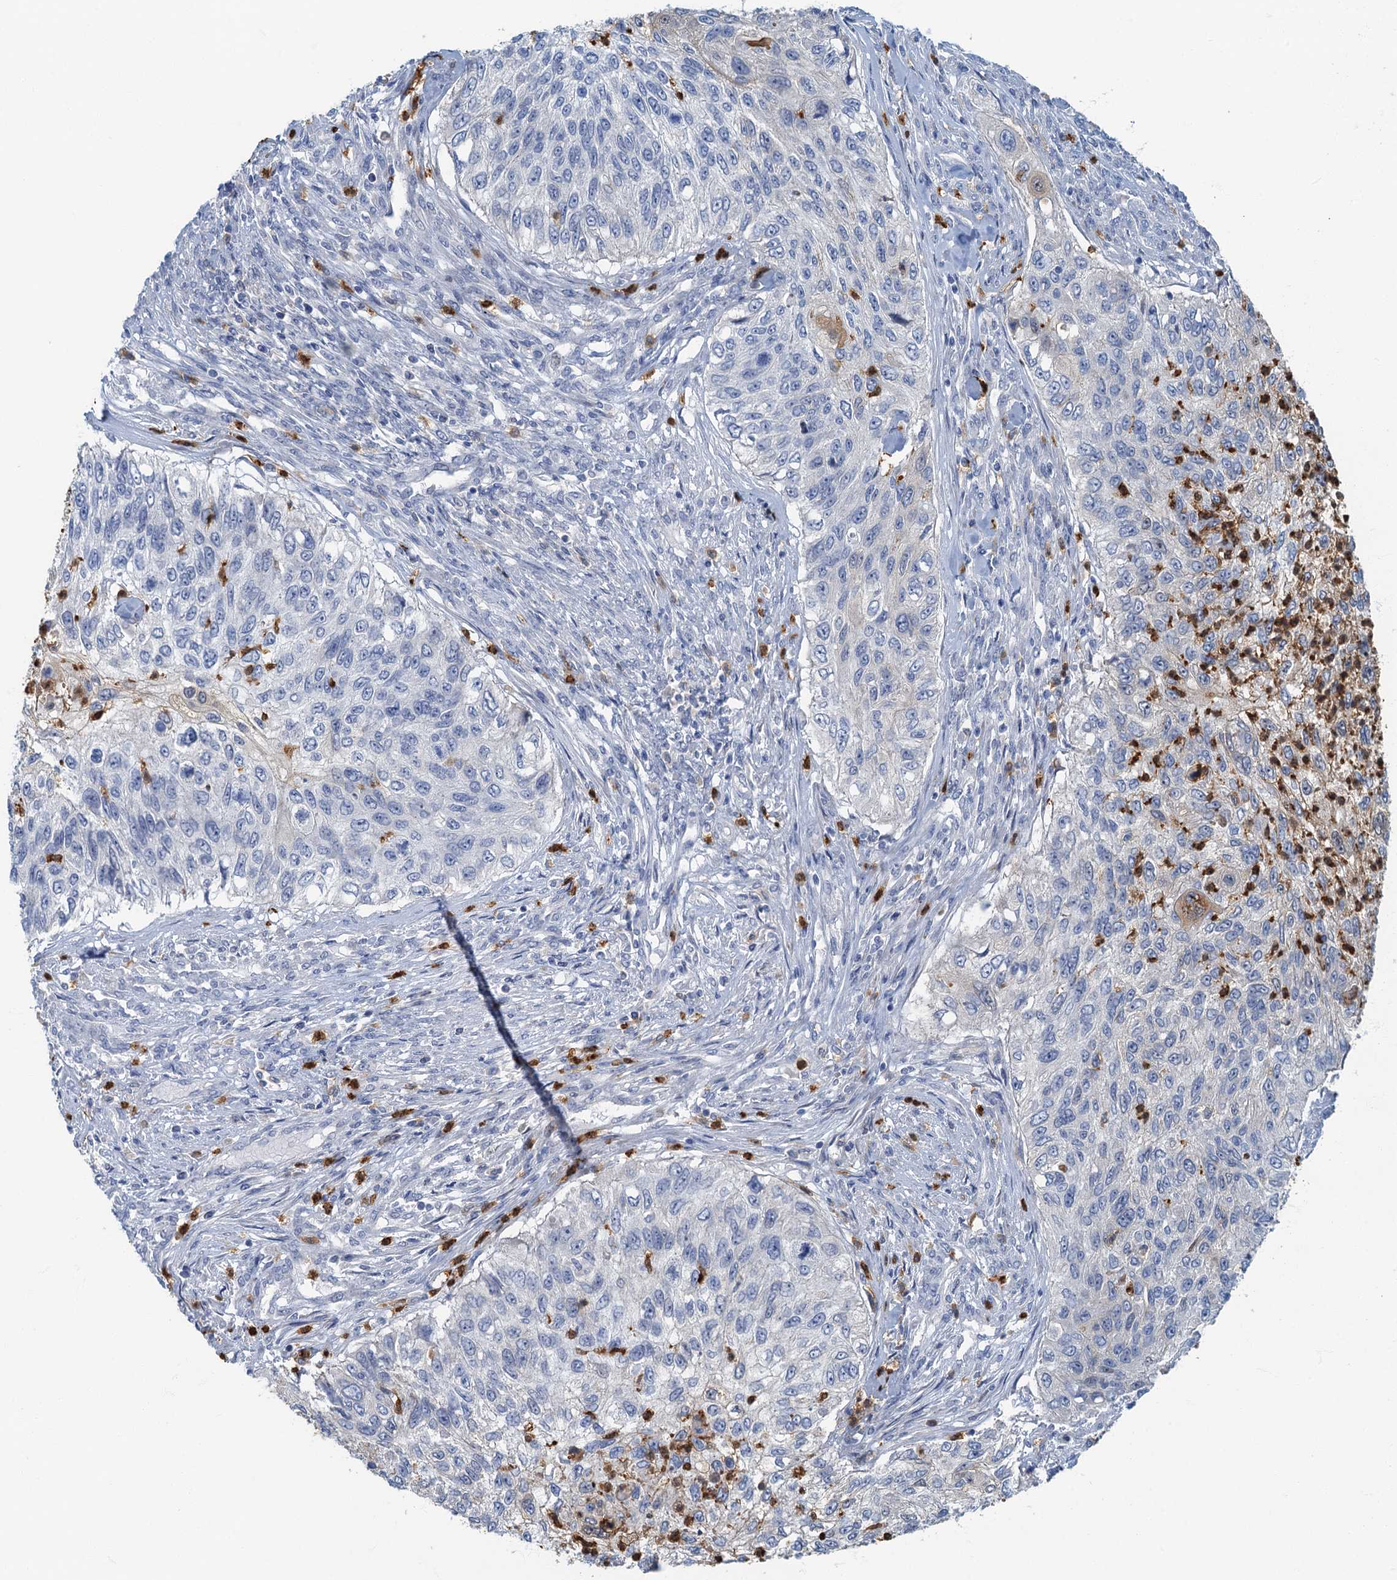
{"staining": {"intensity": "negative", "quantity": "none", "location": "none"}, "tissue": "urothelial cancer", "cell_type": "Tumor cells", "image_type": "cancer", "snomed": [{"axis": "morphology", "description": "Urothelial carcinoma, High grade"}, {"axis": "topography", "description": "Urinary bladder"}], "caption": "The immunohistochemistry (IHC) image has no significant expression in tumor cells of high-grade urothelial carcinoma tissue. Nuclei are stained in blue.", "gene": "ANKDD1A", "patient": {"sex": "female", "age": 60}}